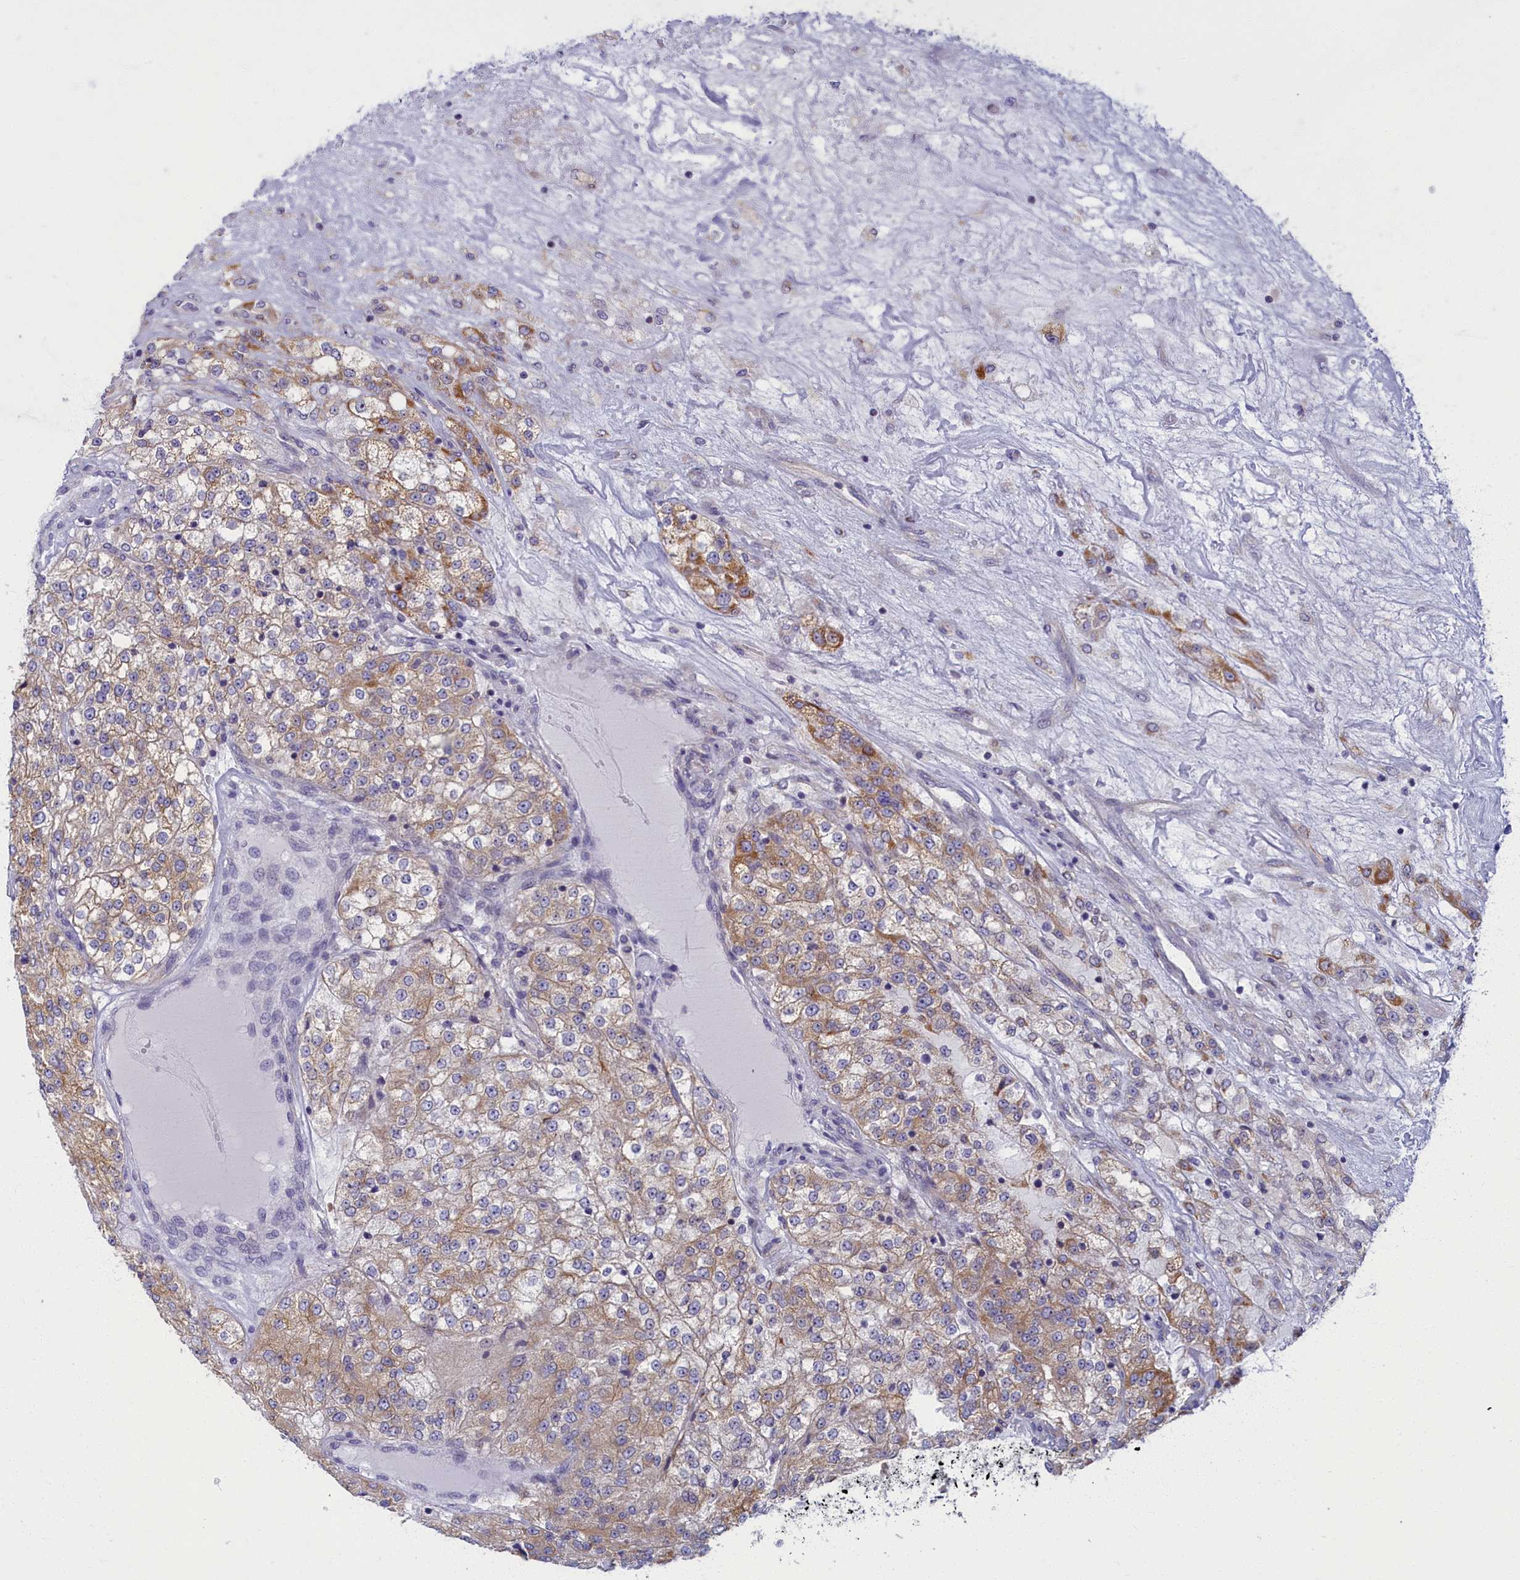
{"staining": {"intensity": "moderate", "quantity": "25%-75%", "location": "cytoplasmic/membranous"}, "tissue": "renal cancer", "cell_type": "Tumor cells", "image_type": "cancer", "snomed": [{"axis": "morphology", "description": "Adenocarcinoma, NOS"}, {"axis": "topography", "description": "Kidney"}], "caption": "Protein staining of renal cancer (adenocarcinoma) tissue reveals moderate cytoplasmic/membranous staining in approximately 25%-75% of tumor cells.", "gene": "NOL10", "patient": {"sex": "female", "age": 63}}